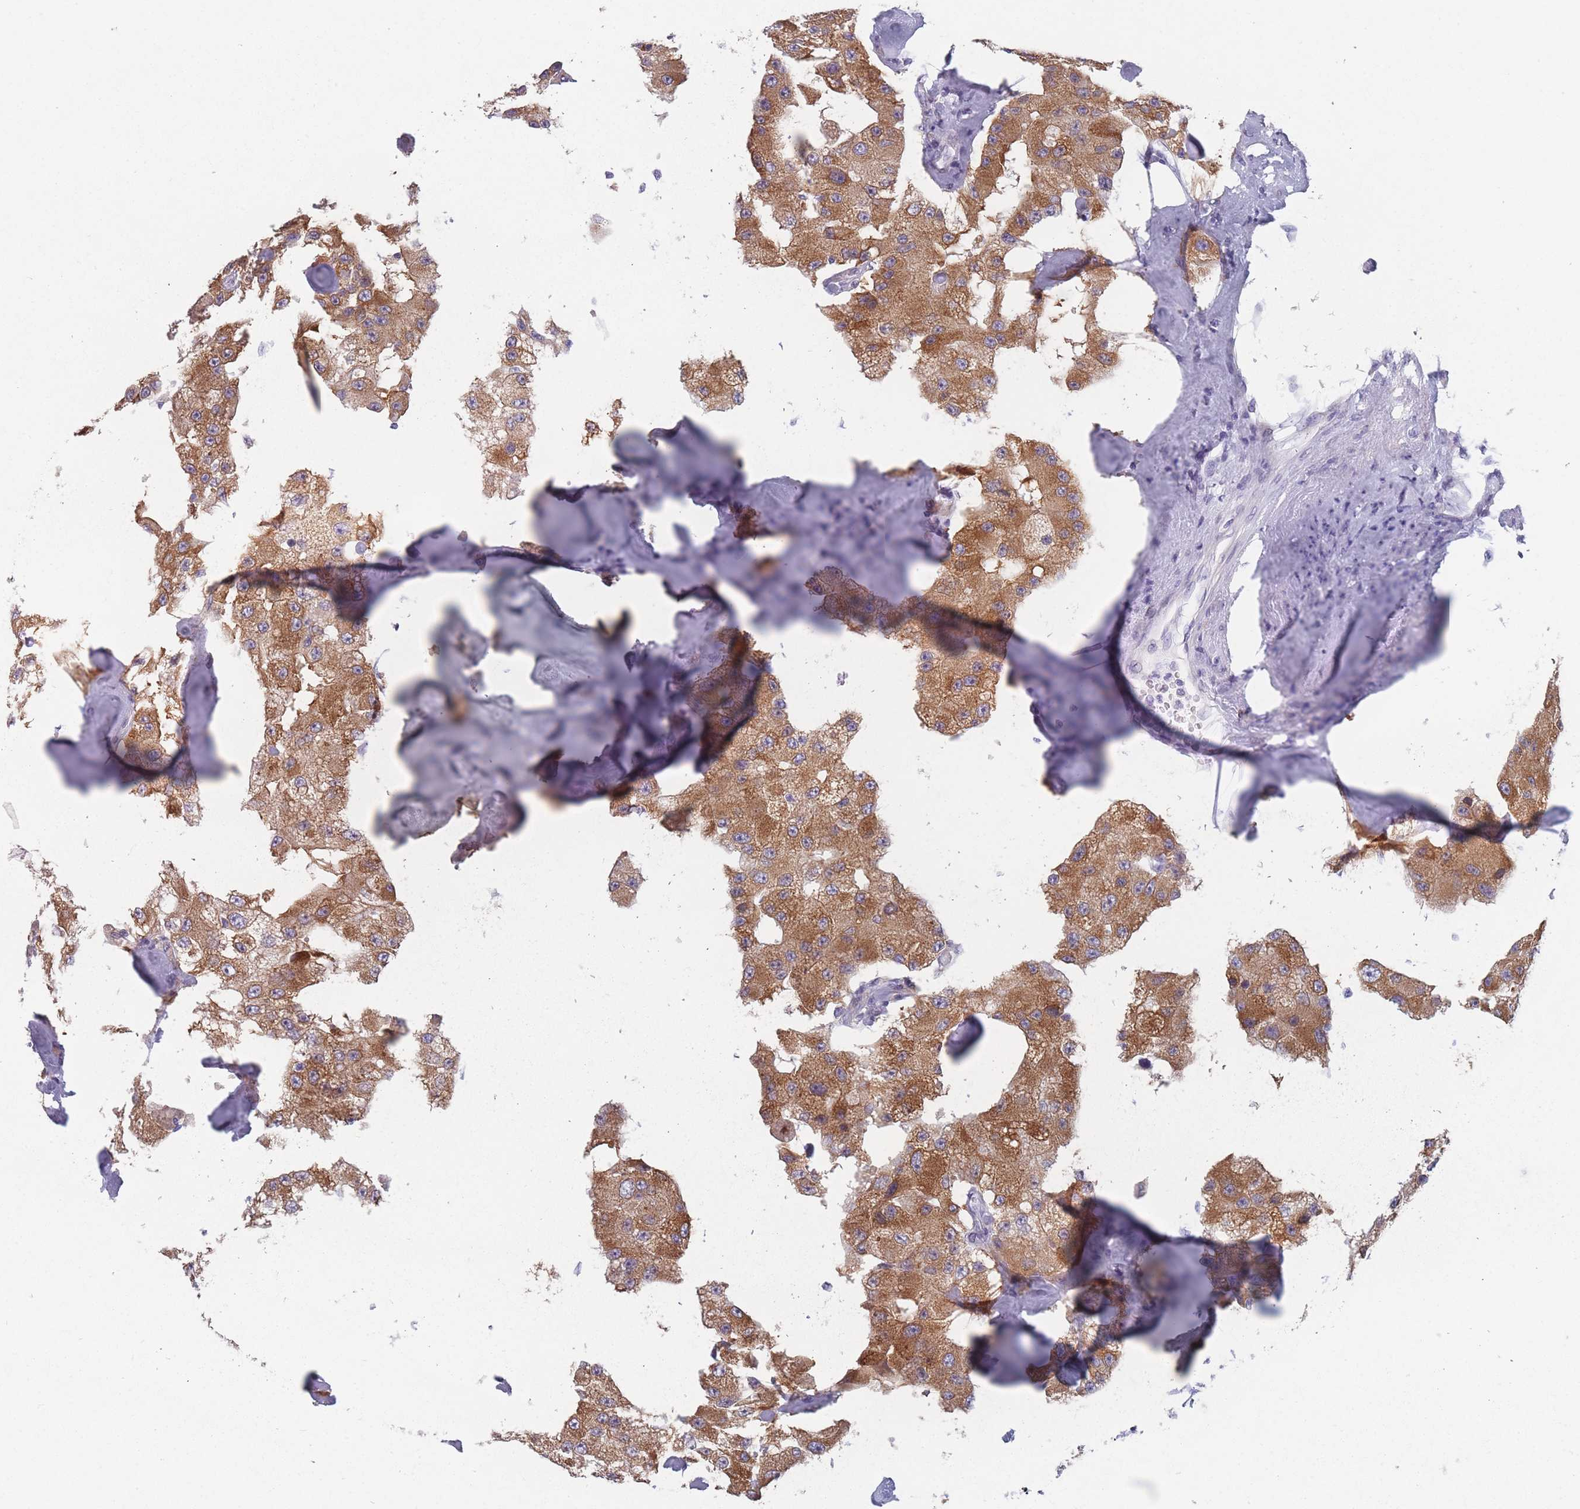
{"staining": {"intensity": "moderate", "quantity": ">75%", "location": "cytoplasmic/membranous"}, "tissue": "carcinoid", "cell_type": "Tumor cells", "image_type": "cancer", "snomed": [{"axis": "morphology", "description": "Carcinoid, malignant, NOS"}, {"axis": "topography", "description": "Pancreas"}], "caption": "IHC micrograph of carcinoid stained for a protein (brown), which displays medium levels of moderate cytoplasmic/membranous positivity in approximately >75% of tumor cells.", "gene": "TMED10", "patient": {"sex": "male", "age": 41}}